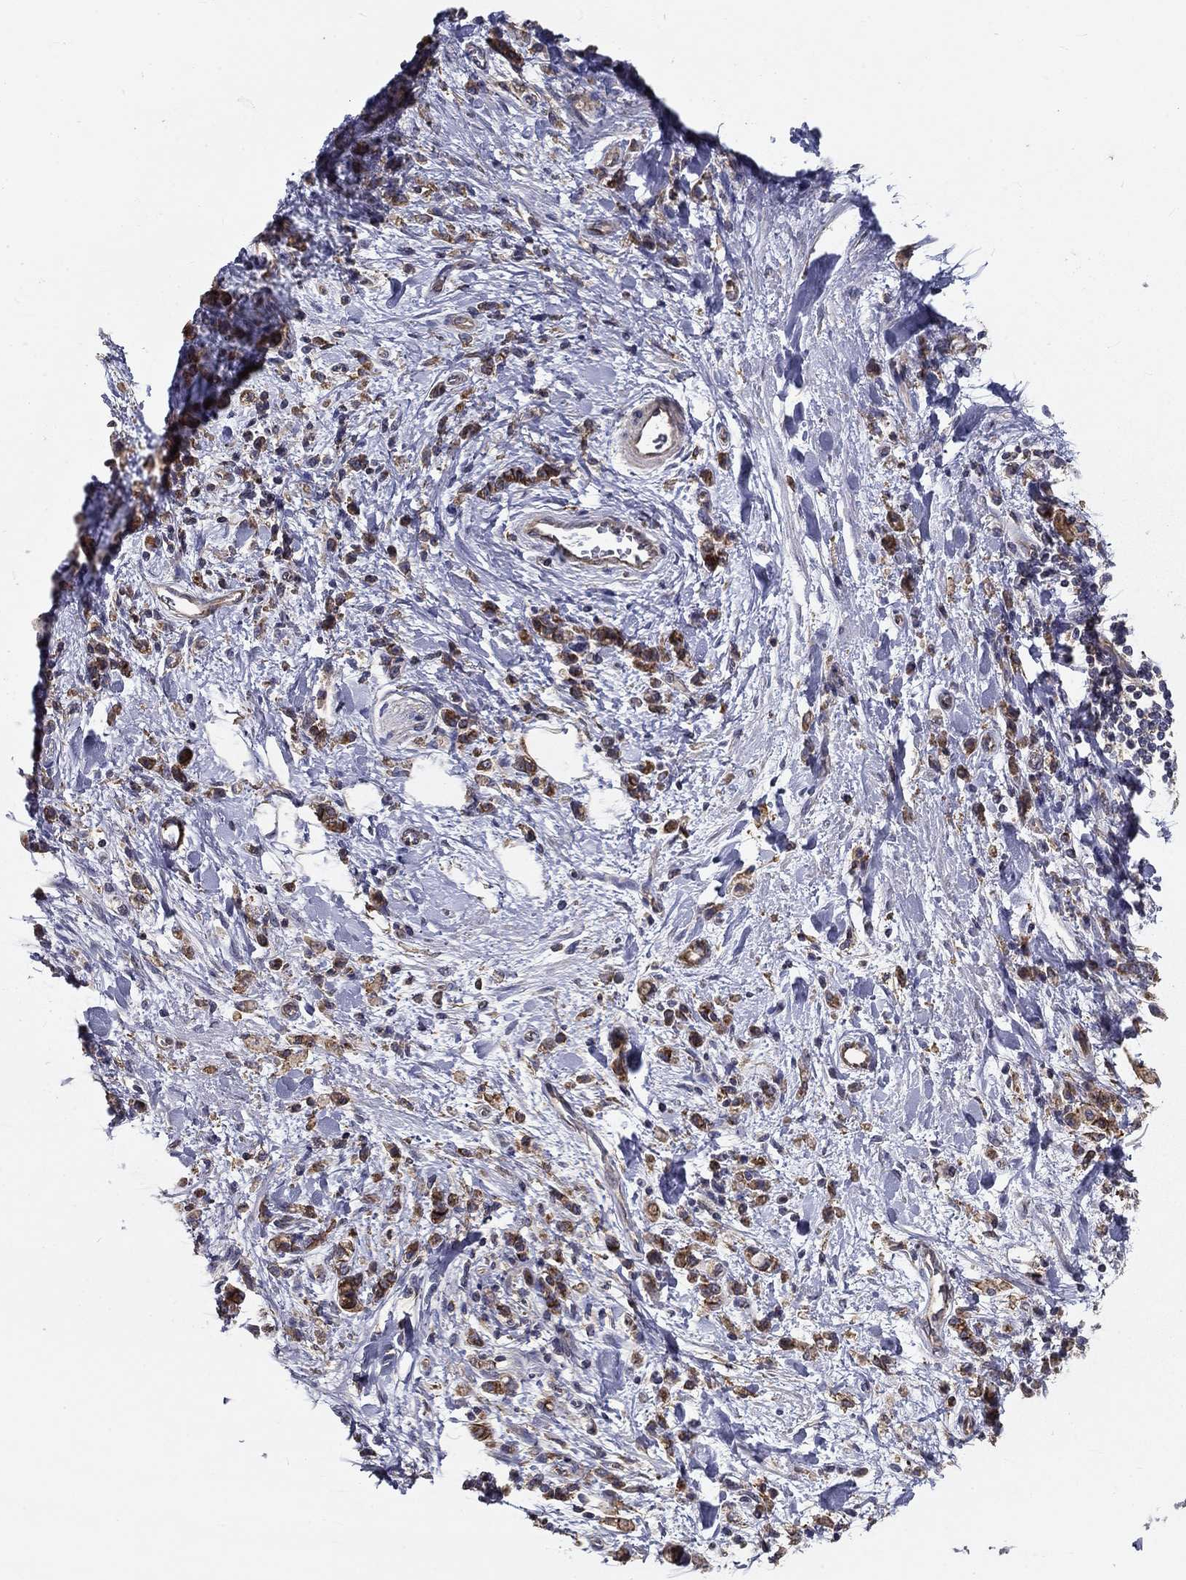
{"staining": {"intensity": "weak", "quantity": "25%-75%", "location": "cytoplasmic/membranous"}, "tissue": "stomach cancer", "cell_type": "Tumor cells", "image_type": "cancer", "snomed": [{"axis": "morphology", "description": "Adenocarcinoma, NOS"}, {"axis": "topography", "description": "Stomach"}], "caption": "Immunohistochemical staining of stomach adenocarcinoma displays low levels of weak cytoplasmic/membranous protein staining in about 25%-75% of tumor cells.", "gene": "ALDH4A1", "patient": {"sex": "male", "age": 77}}